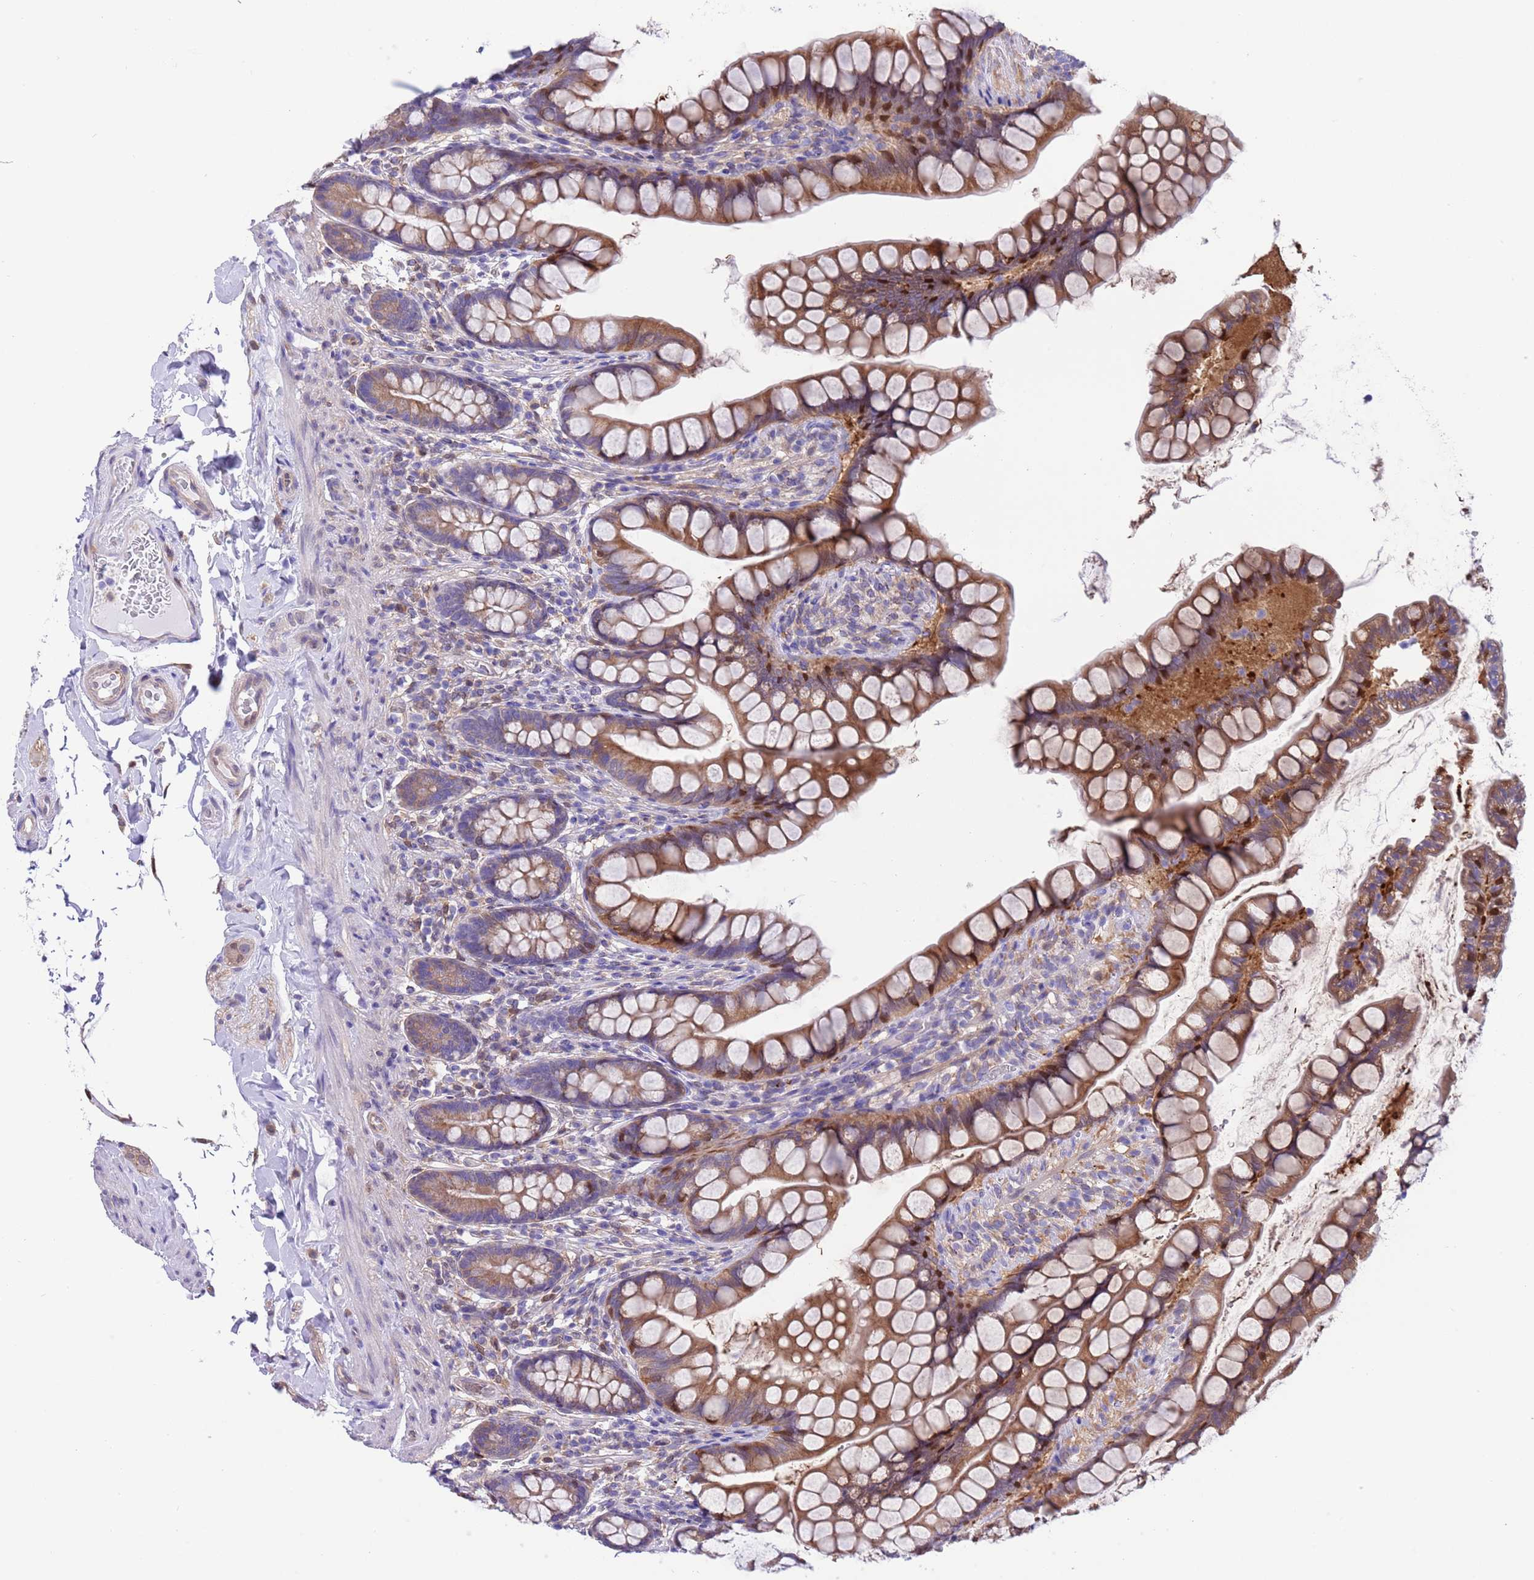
{"staining": {"intensity": "moderate", "quantity": ">75%", "location": "cytoplasmic/membranous,nuclear"}, "tissue": "small intestine", "cell_type": "Glandular cells", "image_type": "normal", "snomed": [{"axis": "morphology", "description": "Normal tissue, NOS"}, {"axis": "topography", "description": "Small intestine"}], "caption": "High-magnification brightfield microscopy of benign small intestine stained with DAB (3,3'-diaminobenzidine) (brown) and counterstained with hematoxylin (blue). glandular cells exhibit moderate cytoplasmic/membranous,nuclear staining is seen in approximately>75% of cells.", "gene": "C6orf47", "patient": {"sex": "male", "age": 70}}